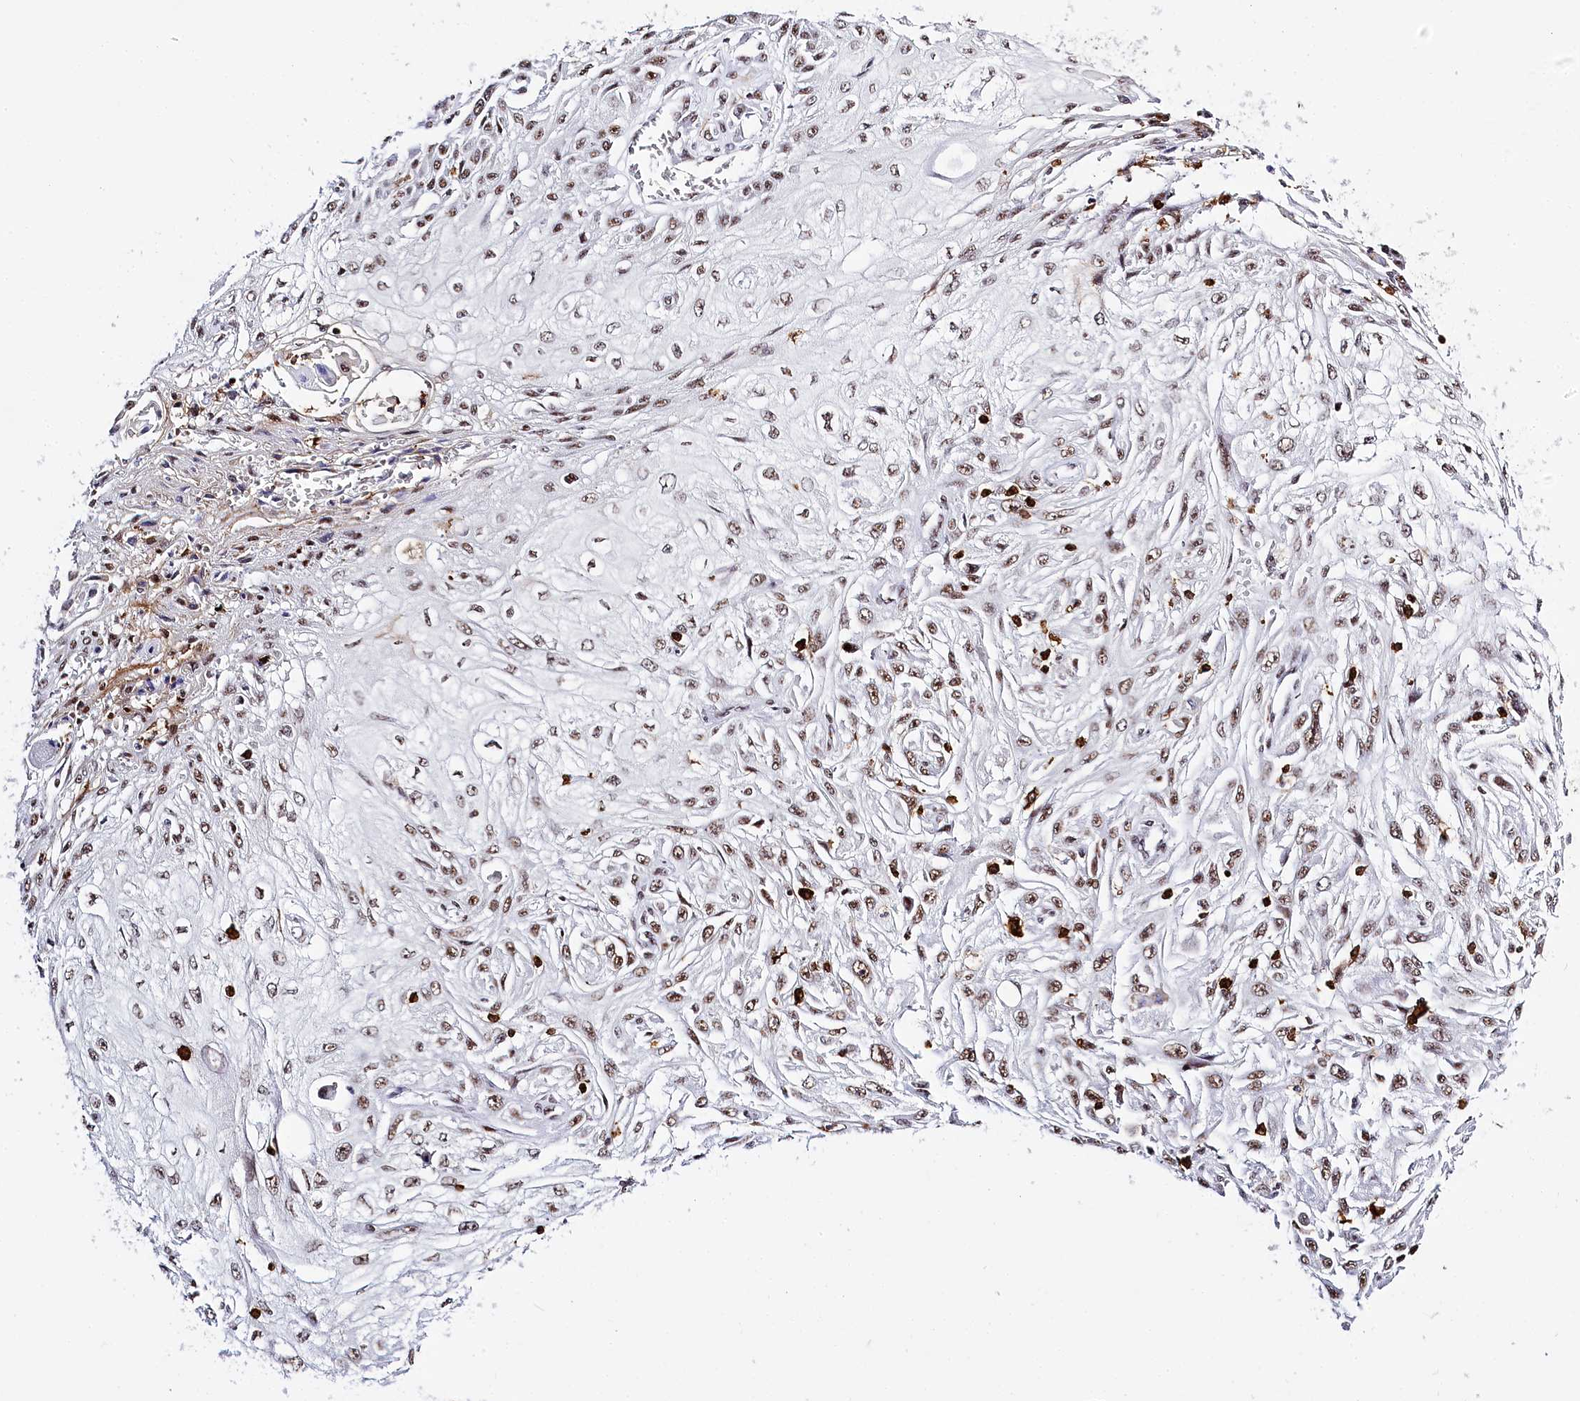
{"staining": {"intensity": "moderate", "quantity": ">75%", "location": "nuclear"}, "tissue": "skin cancer", "cell_type": "Tumor cells", "image_type": "cancer", "snomed": [{"axis": "morphology", "description": "Squamous cell carcinoma, NOS"}, {"axis": "topography", "description": "Skin"}], "caption": "A high-resolution photomicrograph shows IHC staining of skin cancer (squamous cell carcinoma), which demonstrates moderate nuclear staining in about >75% of tumor cells. The protein of interest is stained brown, and the nuclei are stained in blue (DAB IHC with brightfield microscopy, high magnification).", "gene": "BARD1", "patient": {"sex": "male", "age": 75}}